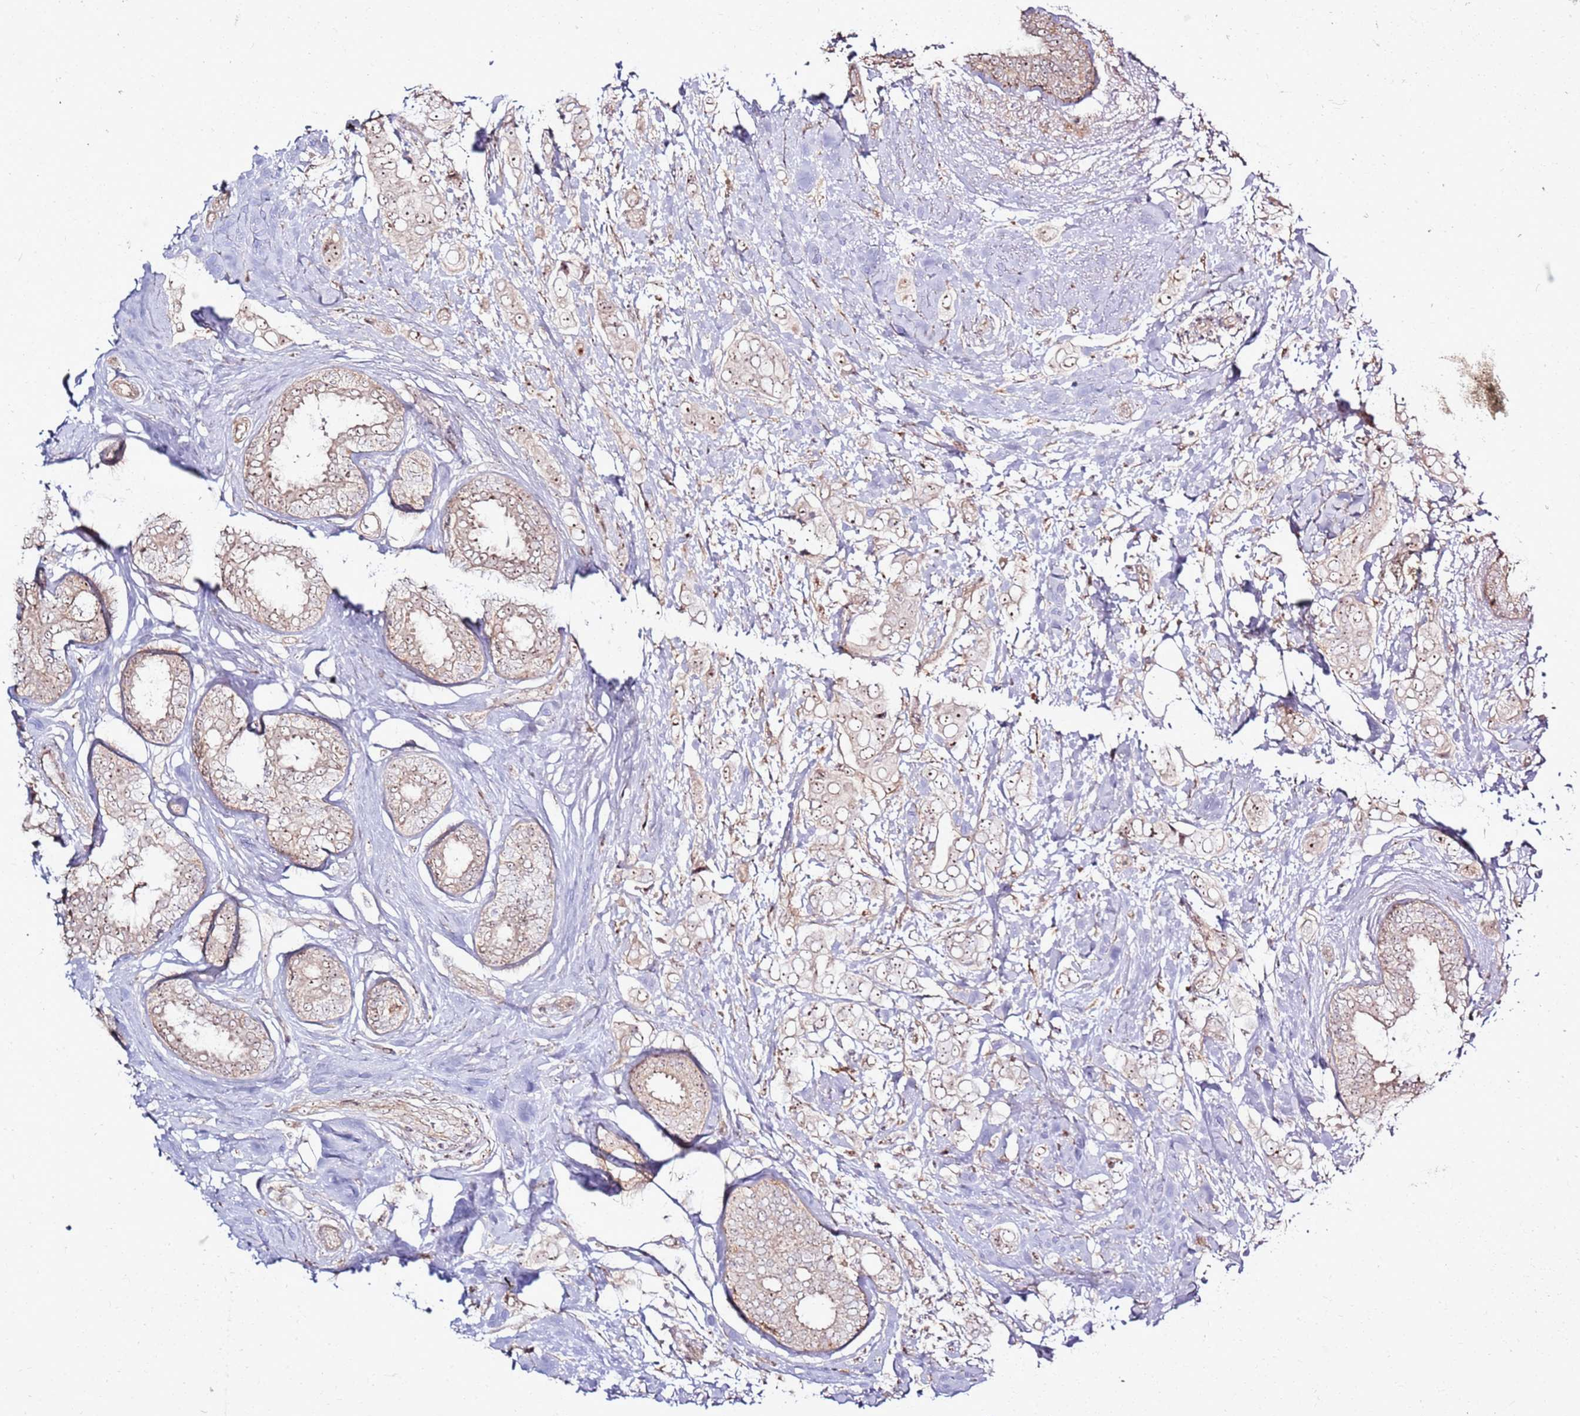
{"staining": {"intensity": "weak", "quantity": "25%-75%", "location": "nuclear"}, "tissue": "breast cancer", "cell_type": "Tumor cells", "image_type": "cancer", "snomed": [{"axis": "morphology", "description": "Lobular carcinoma"}, {"axis": "topography", "description": "Breast"}], "caption": "Protein staining exhibits weak nuclear staining in about 25%-75% of tumor cells in breast cancer (lobular carcinoma).", "gene": "CNPY1", "patient": {"sex": "female", "age": 51}}